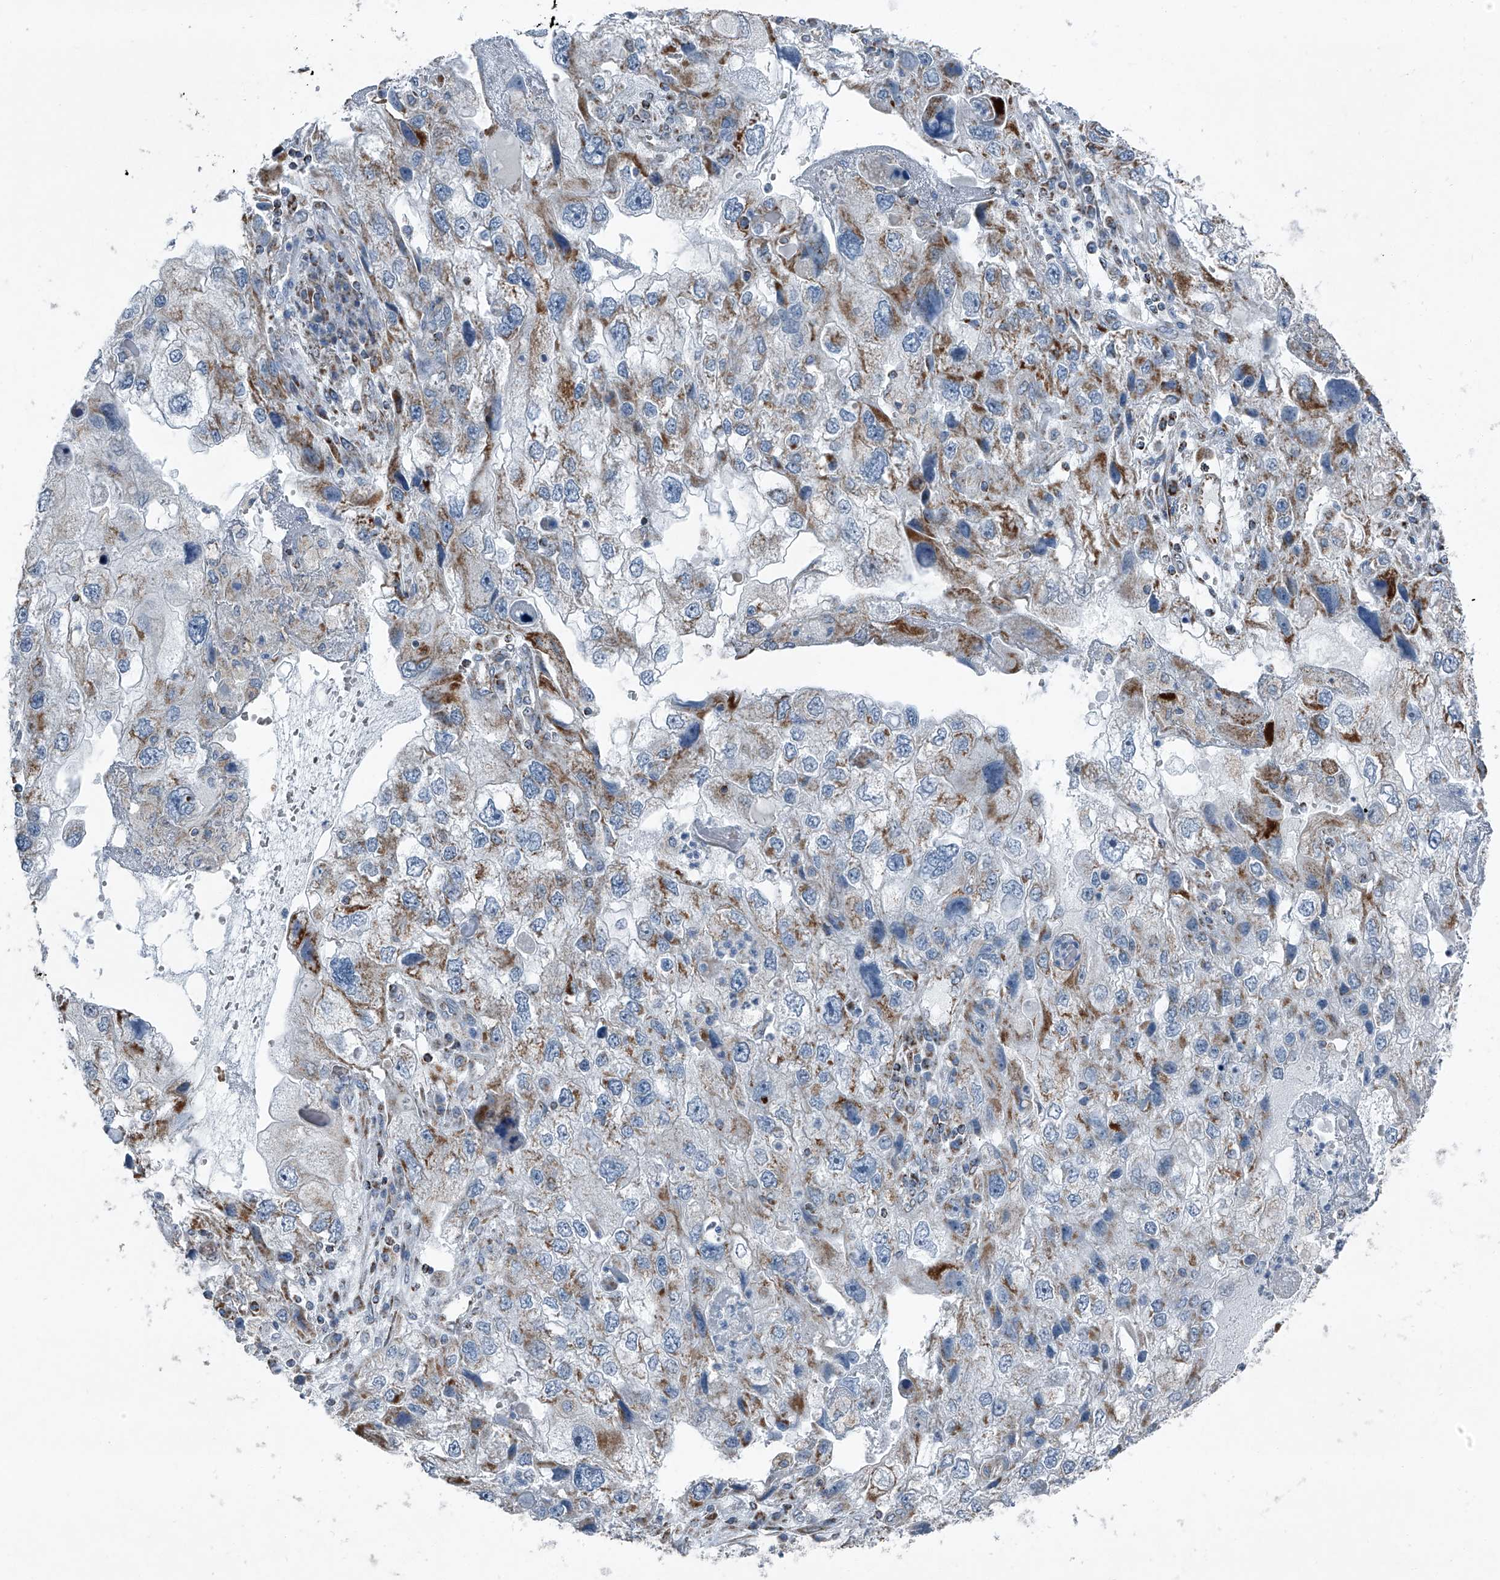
{"staining": {"intensity": "moderate", "quantity": "<25%", "location": "cytoplasmic/membranous"}, "tissue": "endometrial cancer", "cell_type": "Tumor cells", "image_type": "cancer", "snomed": [{"axis": "morphology", "description": "Adenocarcinoma, NOS"}, {"axis": "topography", "description": "Endometrium"}], "caption": "The immunohistochemical stain labels moderate cytoplasmic/membranous expression in tumor cells of adenocarcinoma (endometrial) tissue.", "gene": "CHRNA7", "patient": {"sex": "female", "age": 49}}